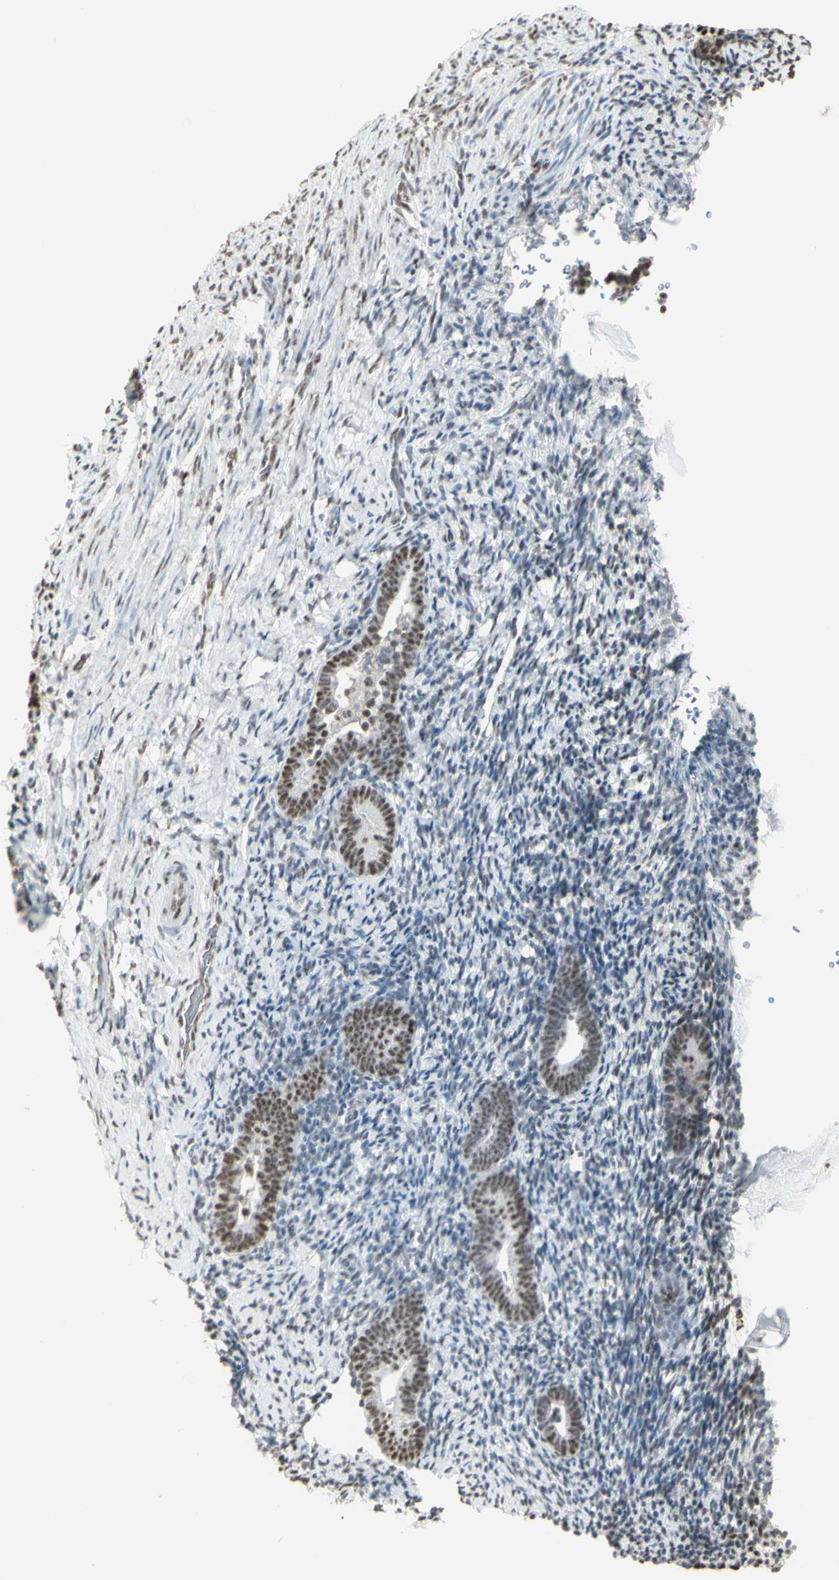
{"staining": {"intensity": "weak", "quantity": "25%-75%", "location": "nuclear"}, "tissue": "endometrium", "cell_type": "Cells in endometrial stroma", "image_type": "normal", "snomed": [{"axis": "morphology", "description": "Normal tissue, NOS"}, {"axis": "topography", "description": "Endometrium"}], "caption": "Immunohistochemistry micrograph of normal endometrium: endometrium stained using immunohistochemistry exhibits low levels of weak protein expression localized specifically in the nuclear of cells in endometrial stroma, appearing as a nuclear brown color.", "gene": "TRIM28", "patient": {"sex": "female", "age": 51}}